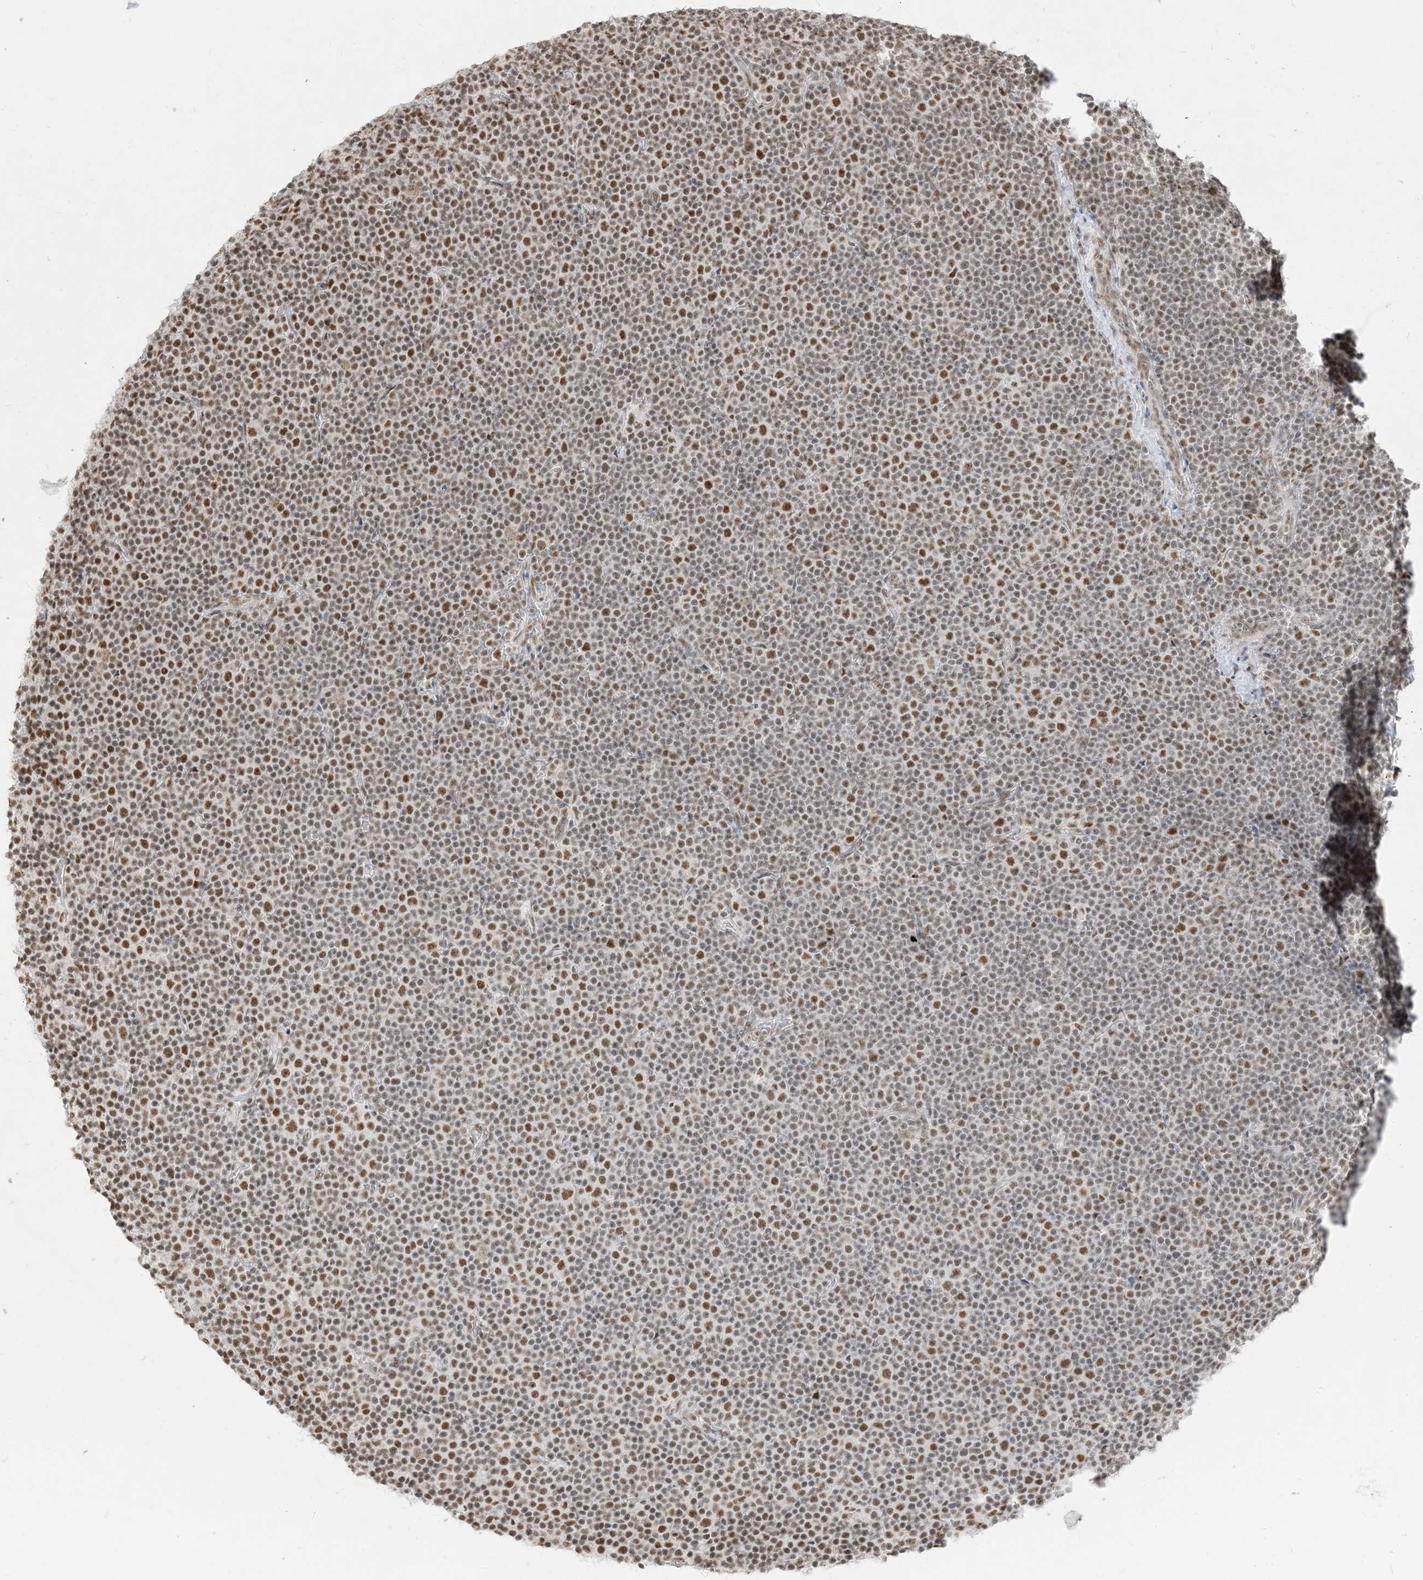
{"staining": {"intensity": "moderate", "quantity": ">75%", "location": "nuclear"}, "tissue": "lymphoma", "cell_type": "Tumor cells", "image_type": "cancer", "snomed": [{"axis": "morphology", "description": "Malignant lymphoma, non-Hodgkin's type, Low grade"}, {"axis": "topography", "description": "Lymph node"}], "caption": "Lymphoma was stained to show a protein in brown. There is medium levels of moderate nuclear positivity in about >75% of tumor cells. Nuclei are stained in blue.", "gene": "ARGLU1", "patient": {"sex": "female", "age": 67}}